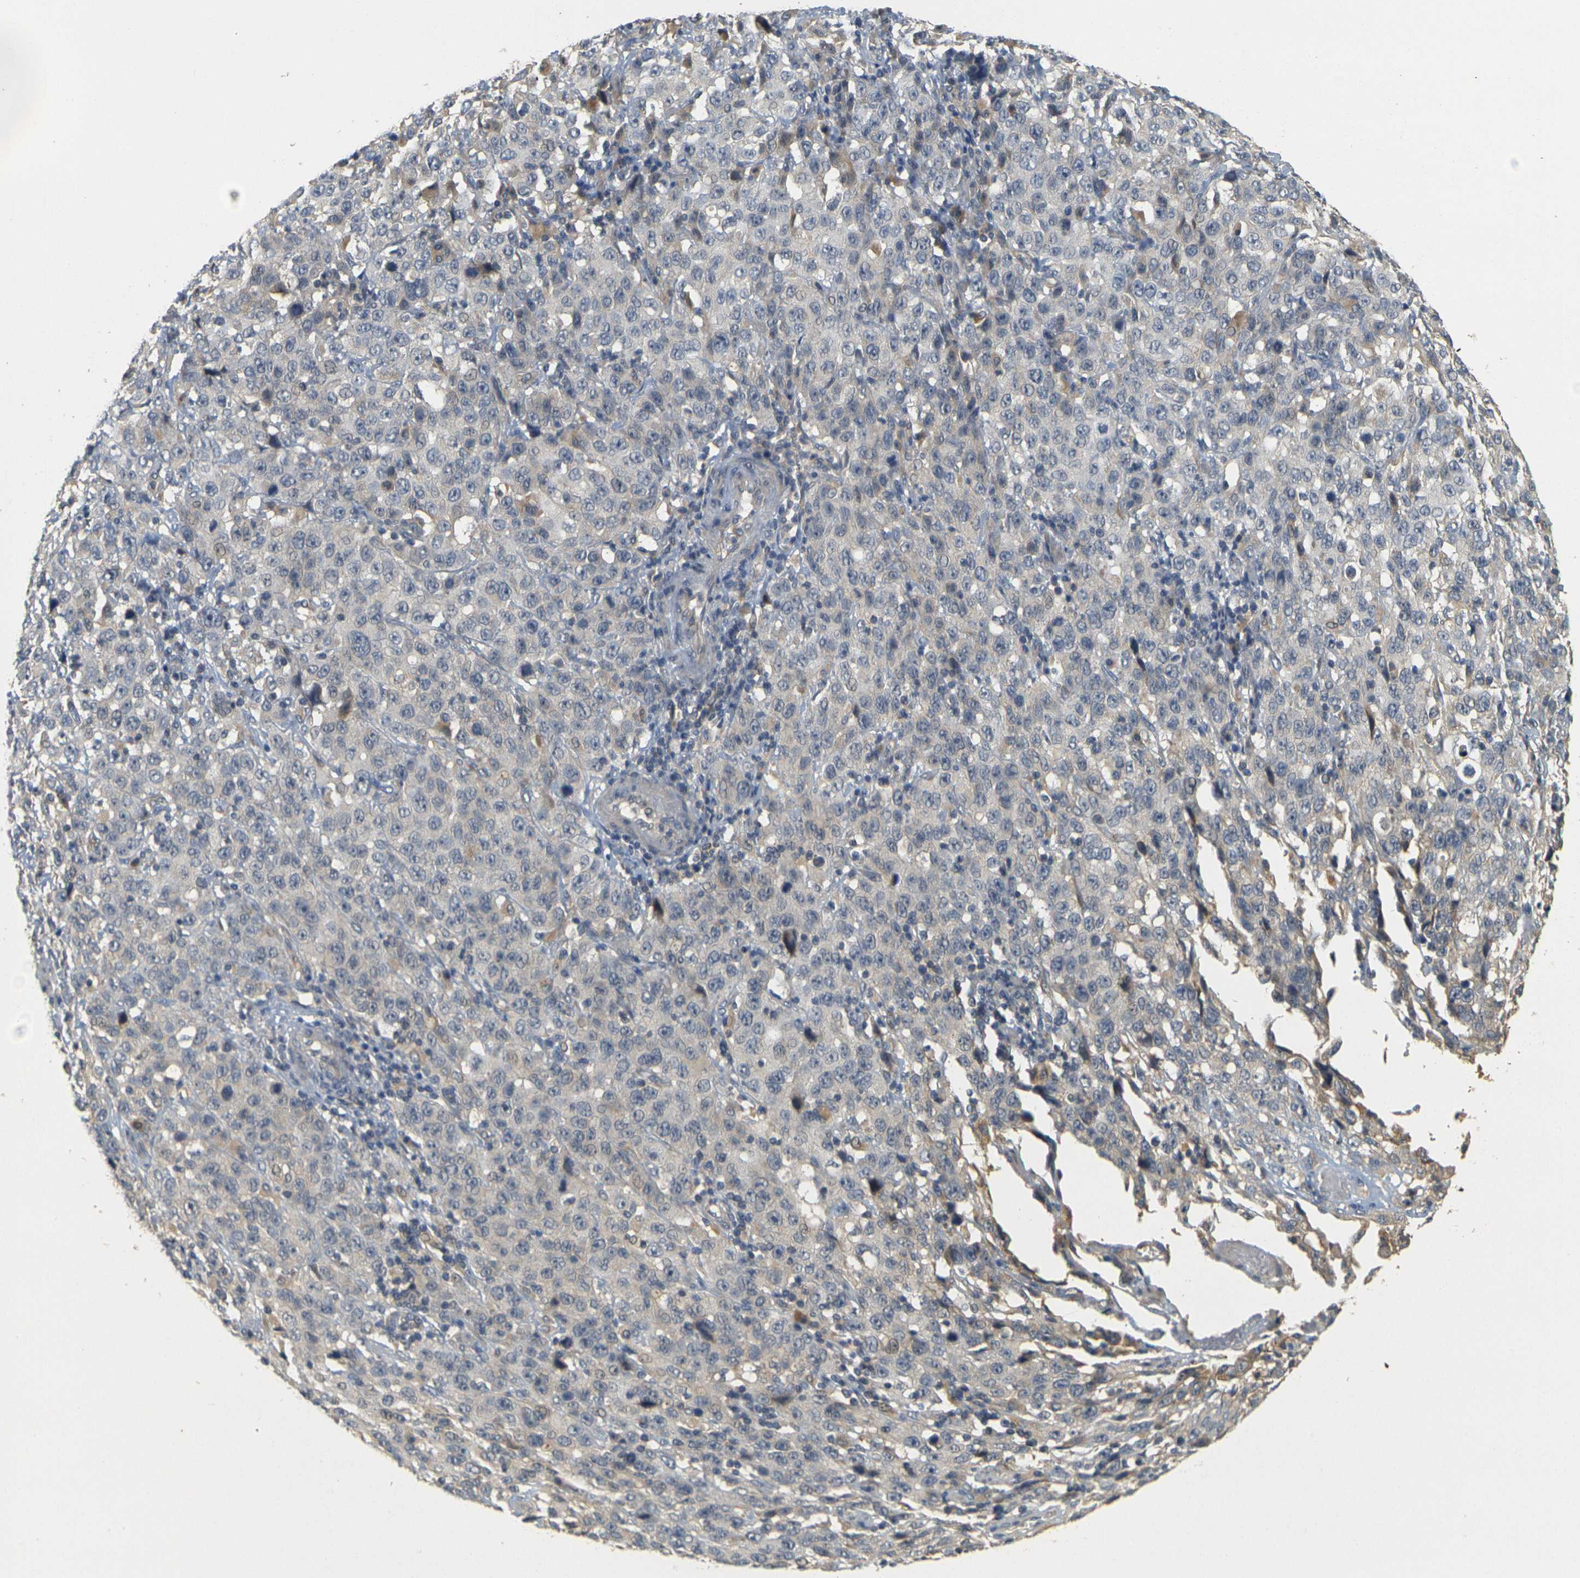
{"staining": {"intensity": "weak", "quantity": "<25%", "location": "cytoplasmic/membranous"}, "tissue": "stomach cancer", "cell_type": "Tumor cells", "image_type": "cancer", "snomed": [{"axis": "morphology", "description": "Normal tissue, NOS"}, {"axis": "morphology", "description": "Adenocarcinoma, NOS"}, {"axis": "topography", "description": "Stomach"}], "caption": "Stomach cancer was stained to show a protein in brown. There is no significant expression in tumor cells. (Brightfield microscopy of DAB (3,3'-diaminobenzidine) immunohistochemistry (IHC) at high magnification).", "gene": "GDAP1", "patient": {"sex": "male", "age": 48}}